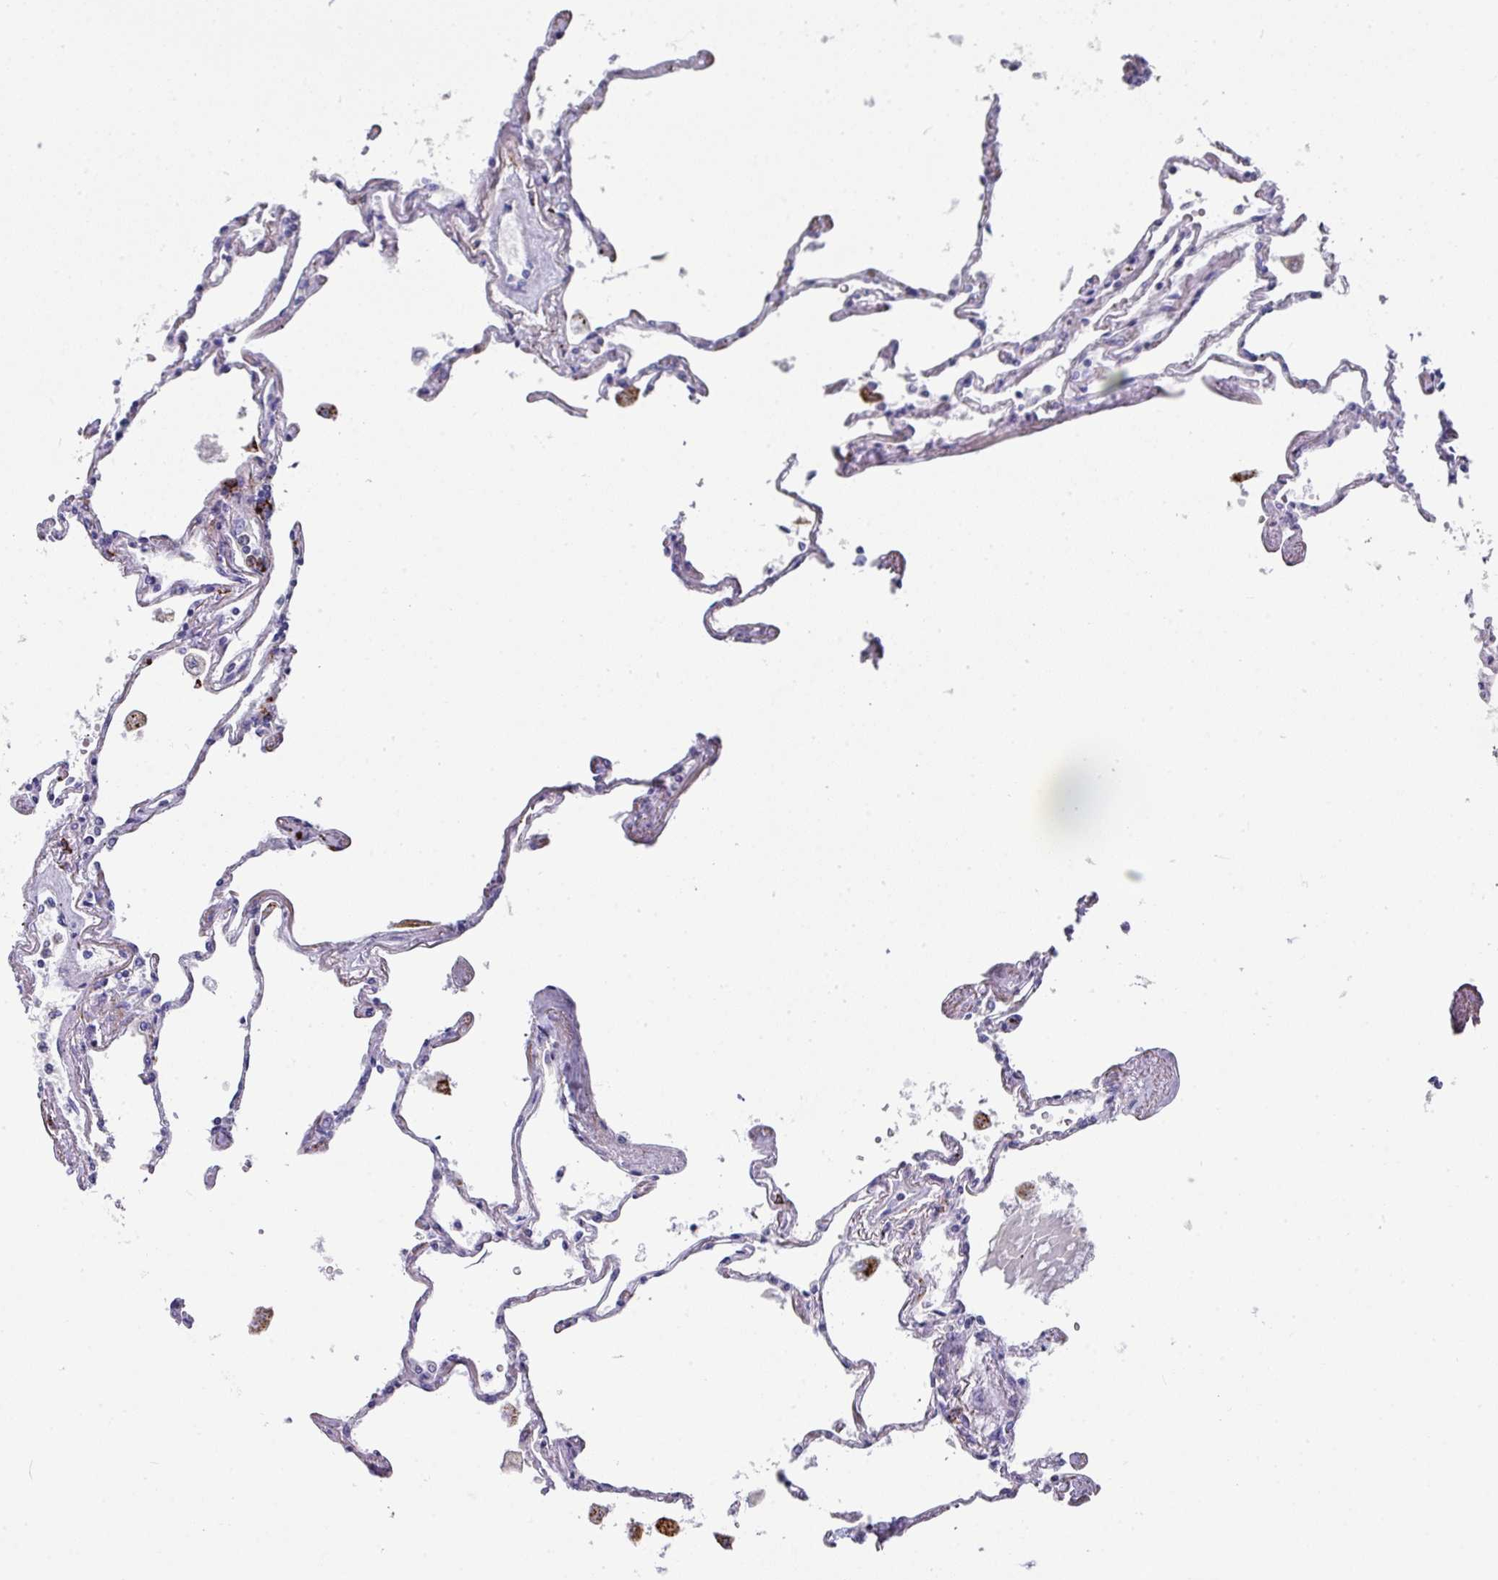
{"staining": {"intensity": "negative", "quantity": "none", "location": "none"}, "tissue": "lung", "cell_type": "Alveolar cells", "image_type": "normal", "snomed": [{"axis": "morphology", "description": "Normal tissue, NOS"}, {"axis": "topography", "description": "Lung"}], "caption": "Immunohistochemical staining of benign human lung displays no significant expression in alveolar cells. Brightfield microscopy of immunohistochemistry stained with DAB (3,3'-diaminobenzidine) (brown) and hematoxylin (blue), captured at high magnification.", "gene": "CPVL", "patient": {"sex": "female", "age": 67}}